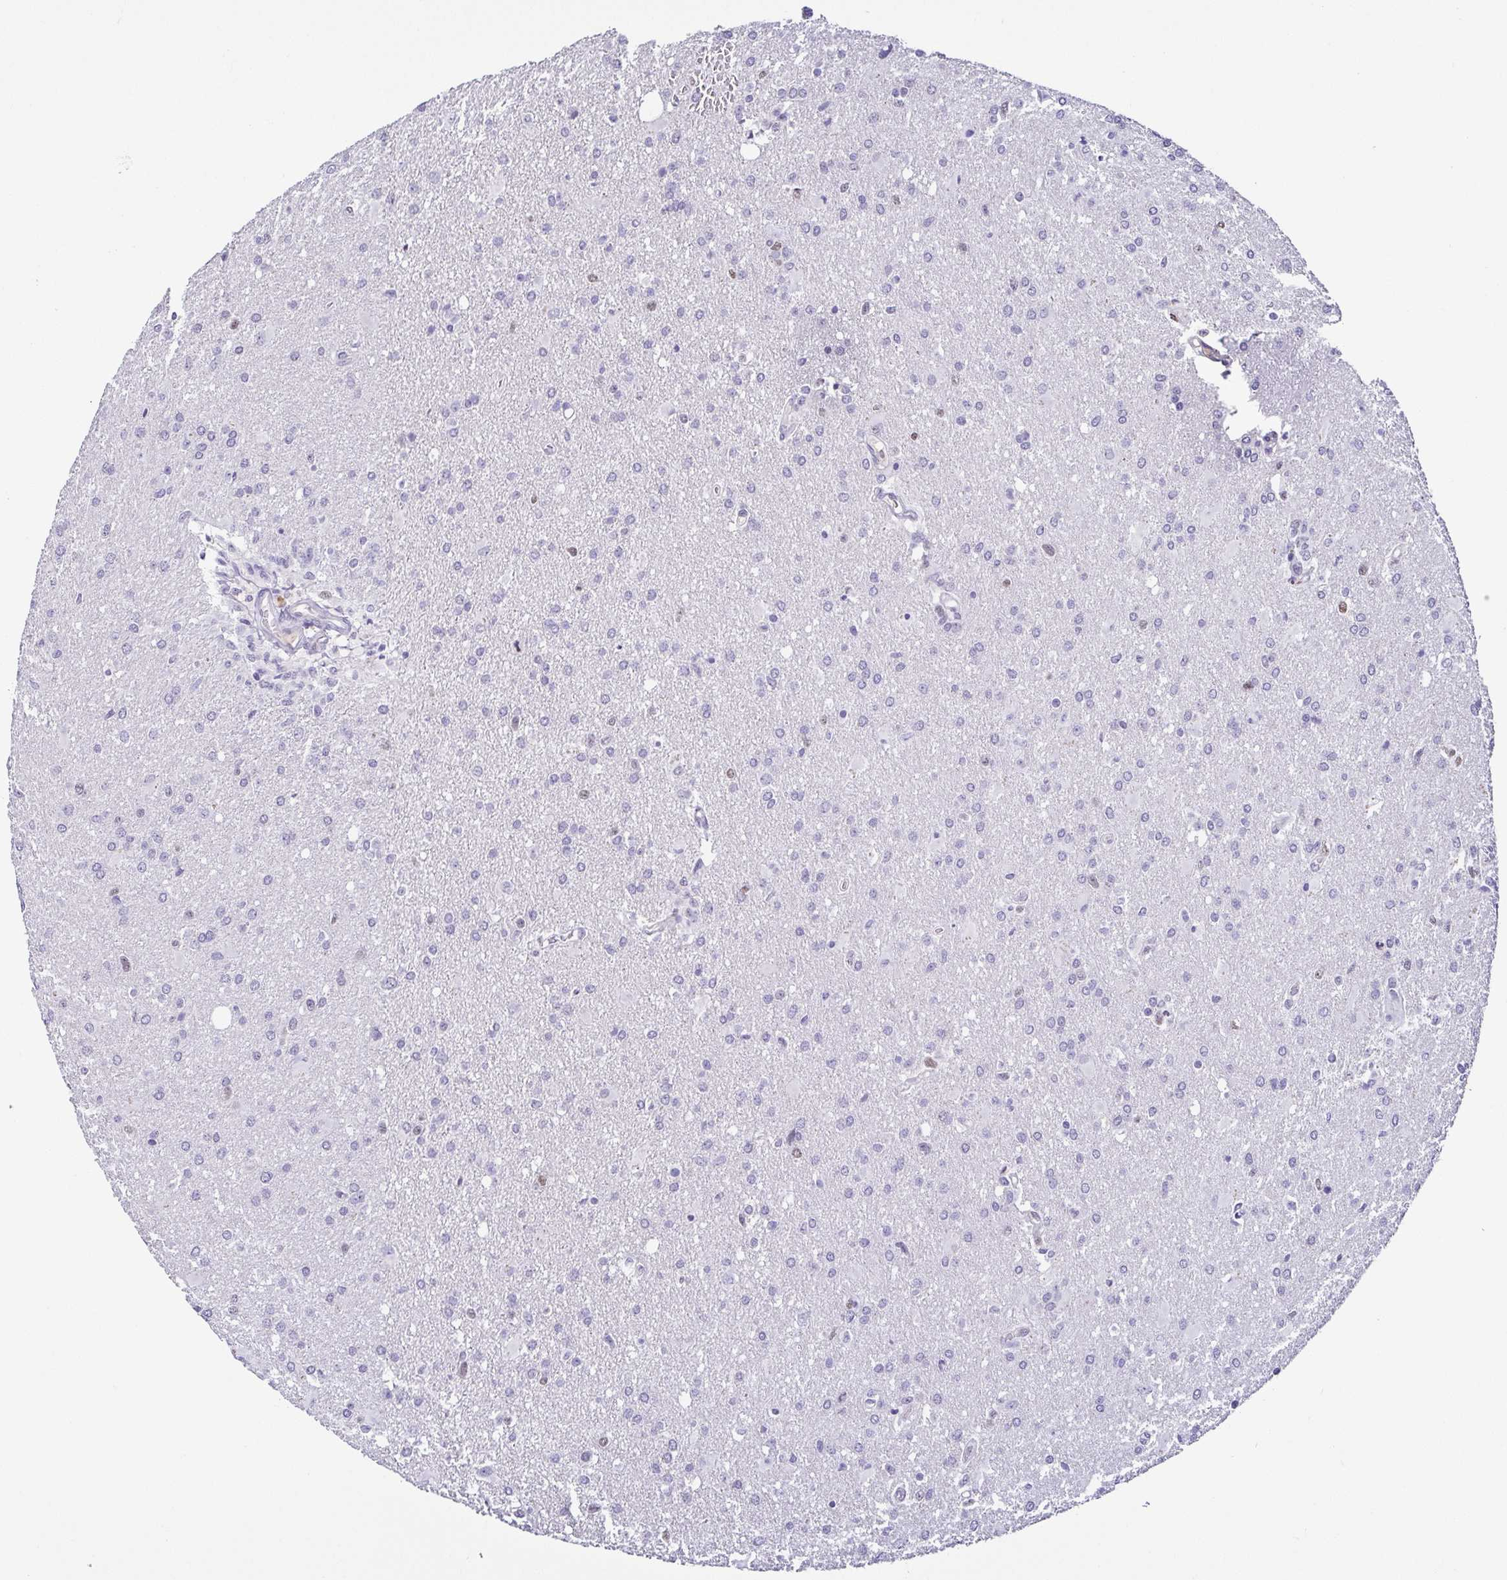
{"staining": {"intensity": "negative", "quantity": "none", "location": "none"}, "tissue": "glioma", "cell_type": "Tumor cells", "image_type": "cancer", "snomed": [{"axis": "morphology", "description": "Glioma, malignant, High grade"}, {"axis": "topography", "description": "Brain"}], "caption": "Immunohistochemistry of human glioma exhibits no staining in tumor cells.", "gene": "TCF3", "patient": {"sex": "male", "age": 68}}